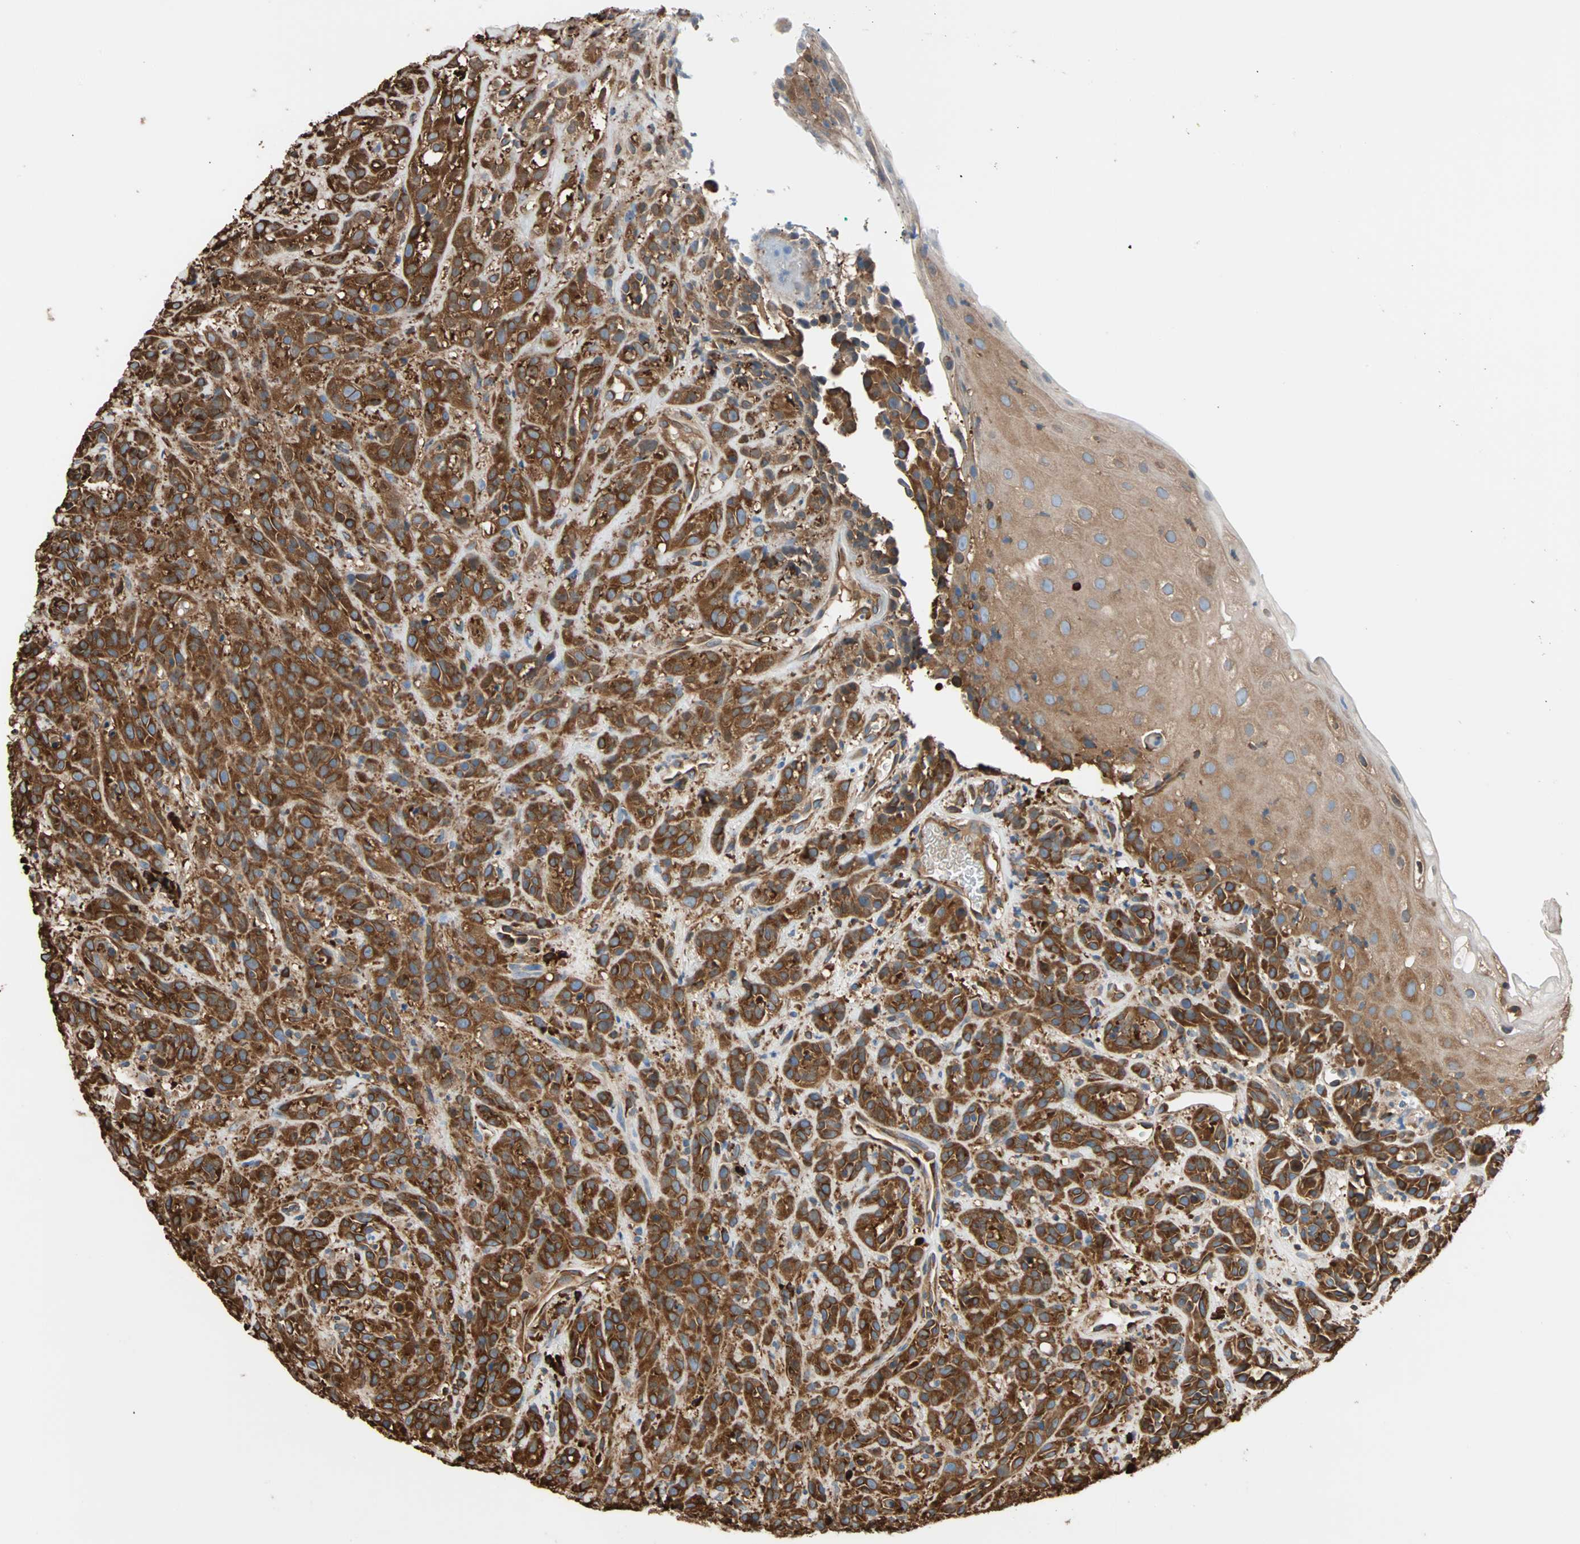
{"staining": {"intensity": "strong", "quantity": "25%-75%", "location": "cytoplasmic/membranous"}, "tissue": "head and neck cancer", "cell_type": "Tumor cells", "image_type": "cancer", "snomed": [{"axis": "morphology", "description": "Normal tissue, NOS"}, {"axis": "morphology", "description": "Squamous cell carcinoma, NOS"}, {"axis": "topography", "description": "Cartilage tissue"}, {"axis": "topography", "description": "Head-Neck"}], "caption": "Human squamous cell carcinoma (head and neck) stained with a brown dye displays strong cytoplasmic/membranous positive positivity in approximately 25%-75% of tumor cells.", "gene": "EEF2", "patient": {"sex": "male", "age": 62}}